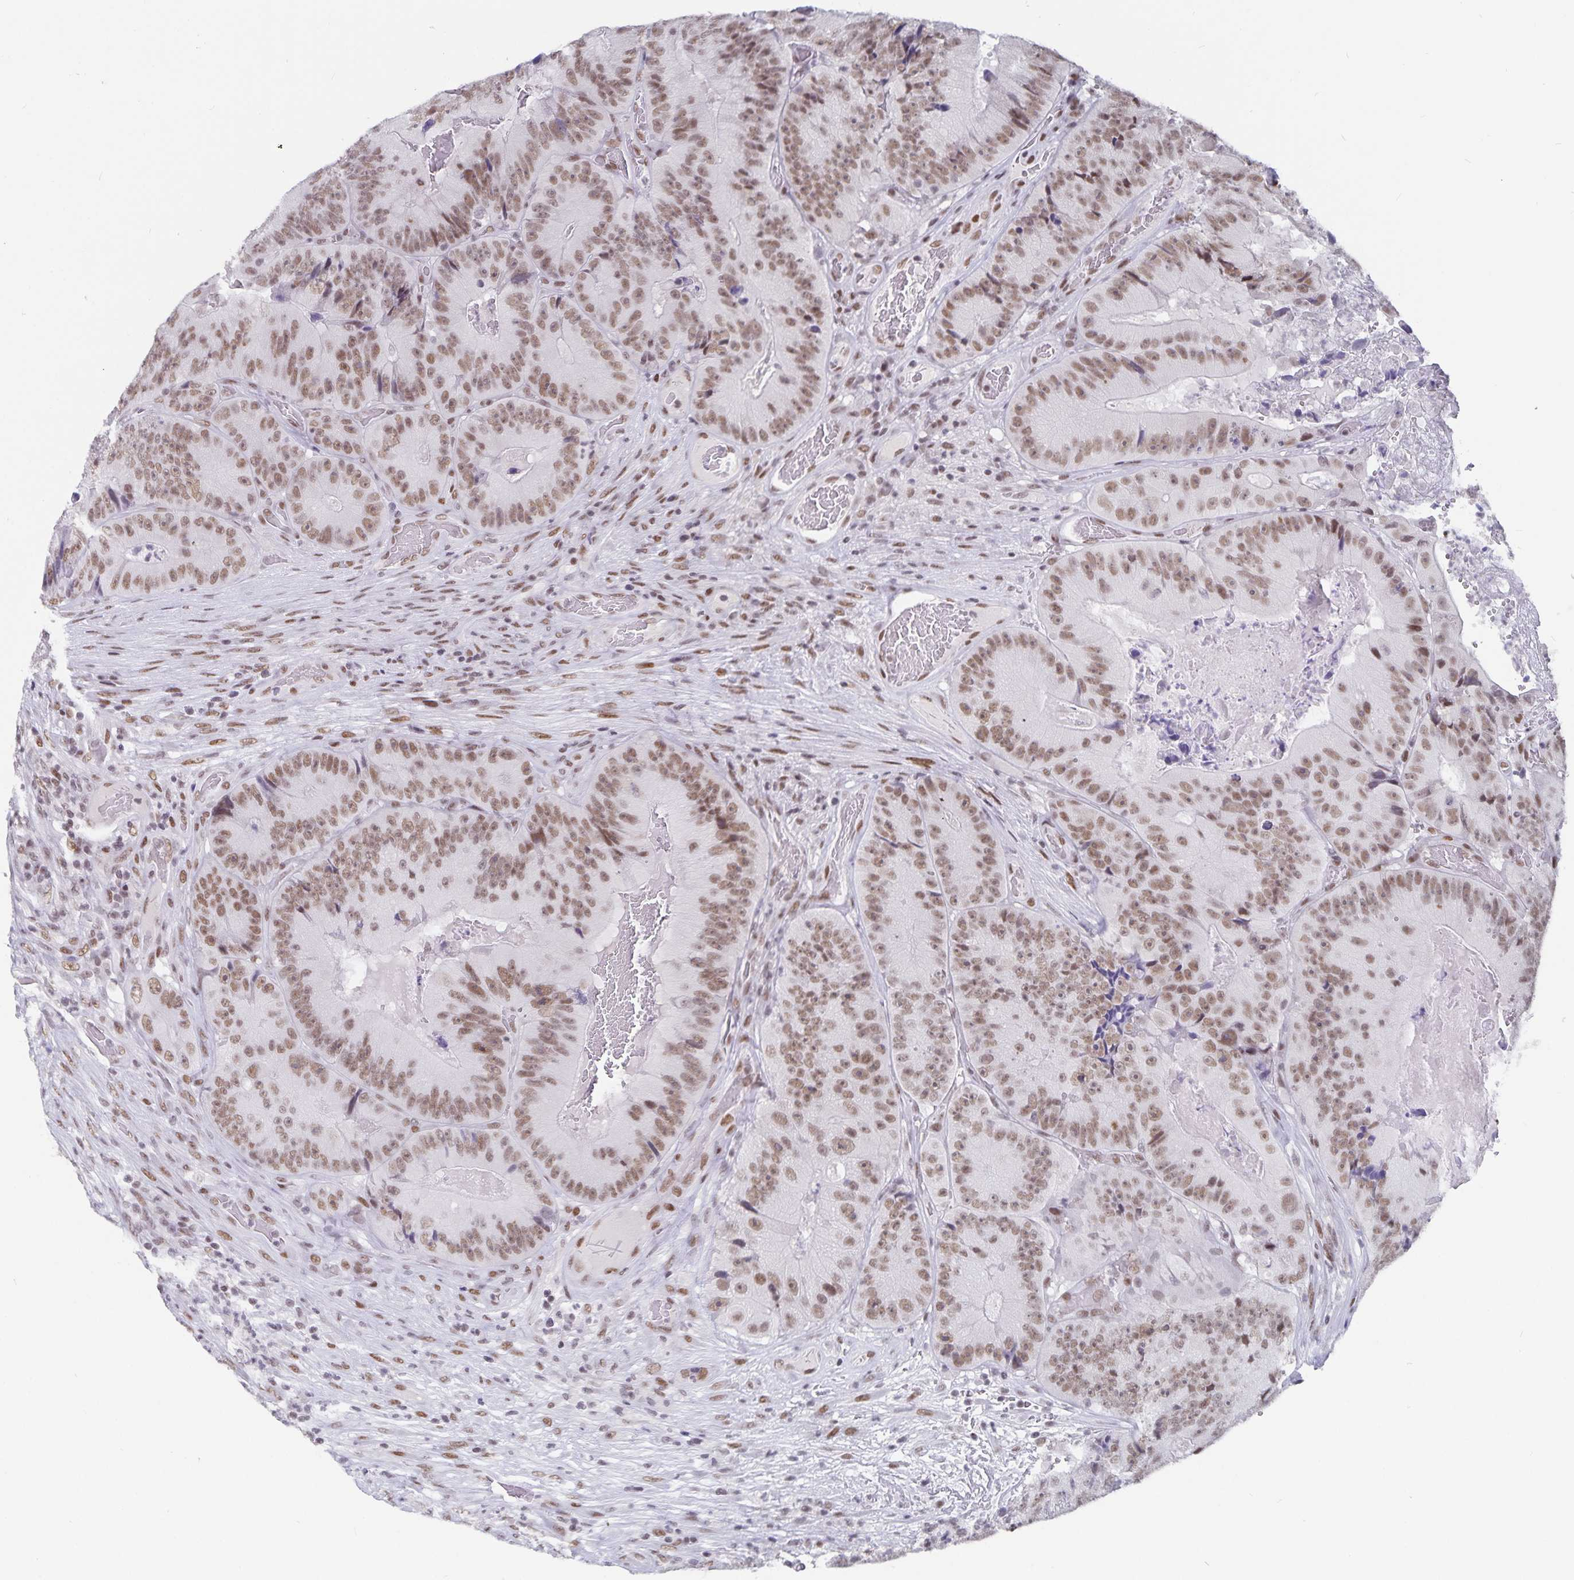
{"staining": {"intensity": "moderate", "quantity": ">75%", "location": "nuclear"}, "tissue": "colorectal cancer", "cell_type": "Tumor cells", "image_type": "cancer", "snomed": [{"axis": "morphology", "description": "Adenocarcinoma, NOS"}, {"axis": "topography", "description": "Colon"}], "caption": "Human colorectal cancer stained with a brown dye shows moderate nuclear positive staining in approximately >75% of tumor cells.", "gene": "PBX2", "patient": {"sex": "female", "age": 86}}